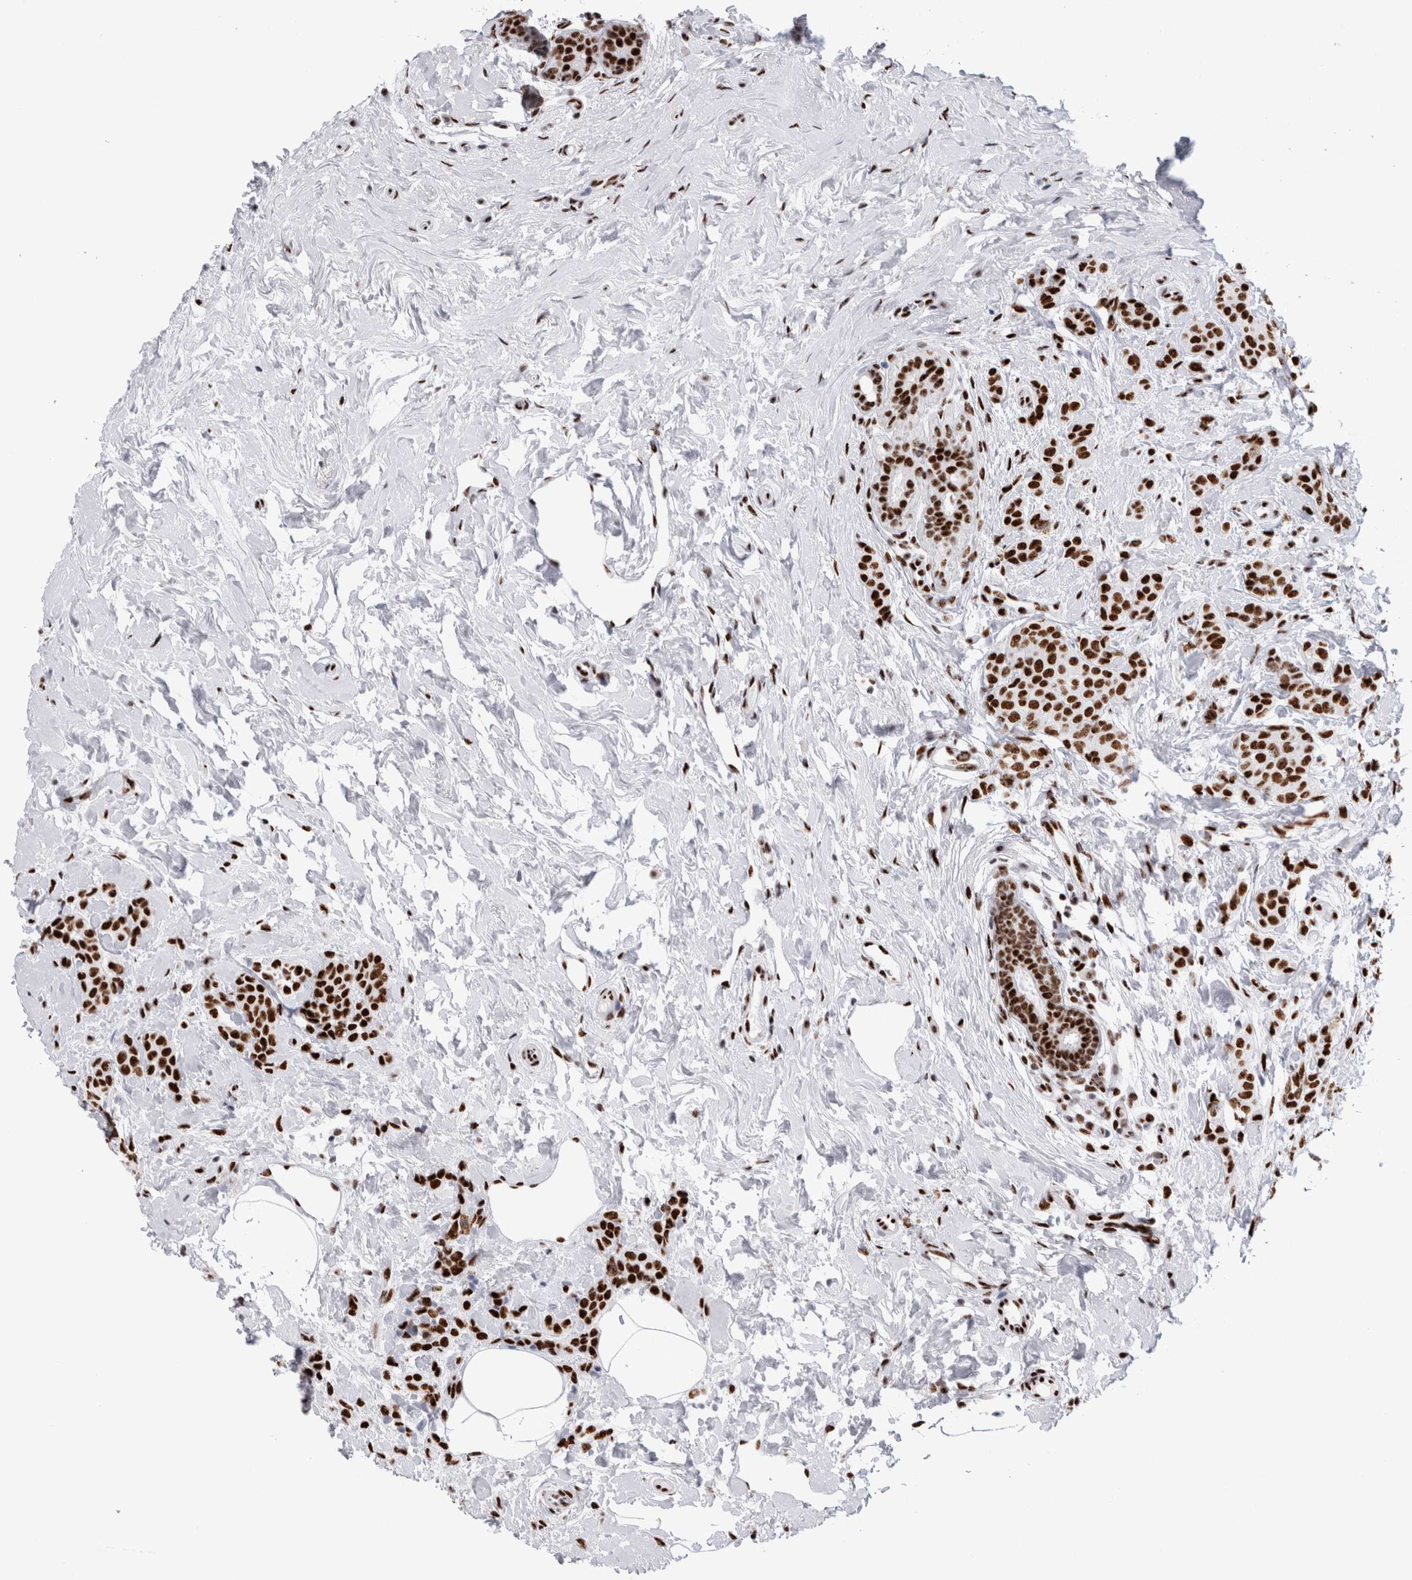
{"staining": {"intensity": "strong", "quantity": ">75%", "location": "nuclear"}, "tissue": "breast cancer", "cell_type": "Tumor cells", "image_type": "cancer", "snomed": [{"axis": "morphology", "description": "Lobular carcinoma, in situ"}, {"axis": "morphology", "description": "Lobular carcinoma"}, {"axis": "topography", "description": "Breast"}], "caption": "Lobular carcinoma (breast) stained for a protein exhibits strong nuclear positivity in tumor cells. Nuclei are stained in blue.", "gene": "RBM6", "patient": {"sex": "female", "age": 41}}